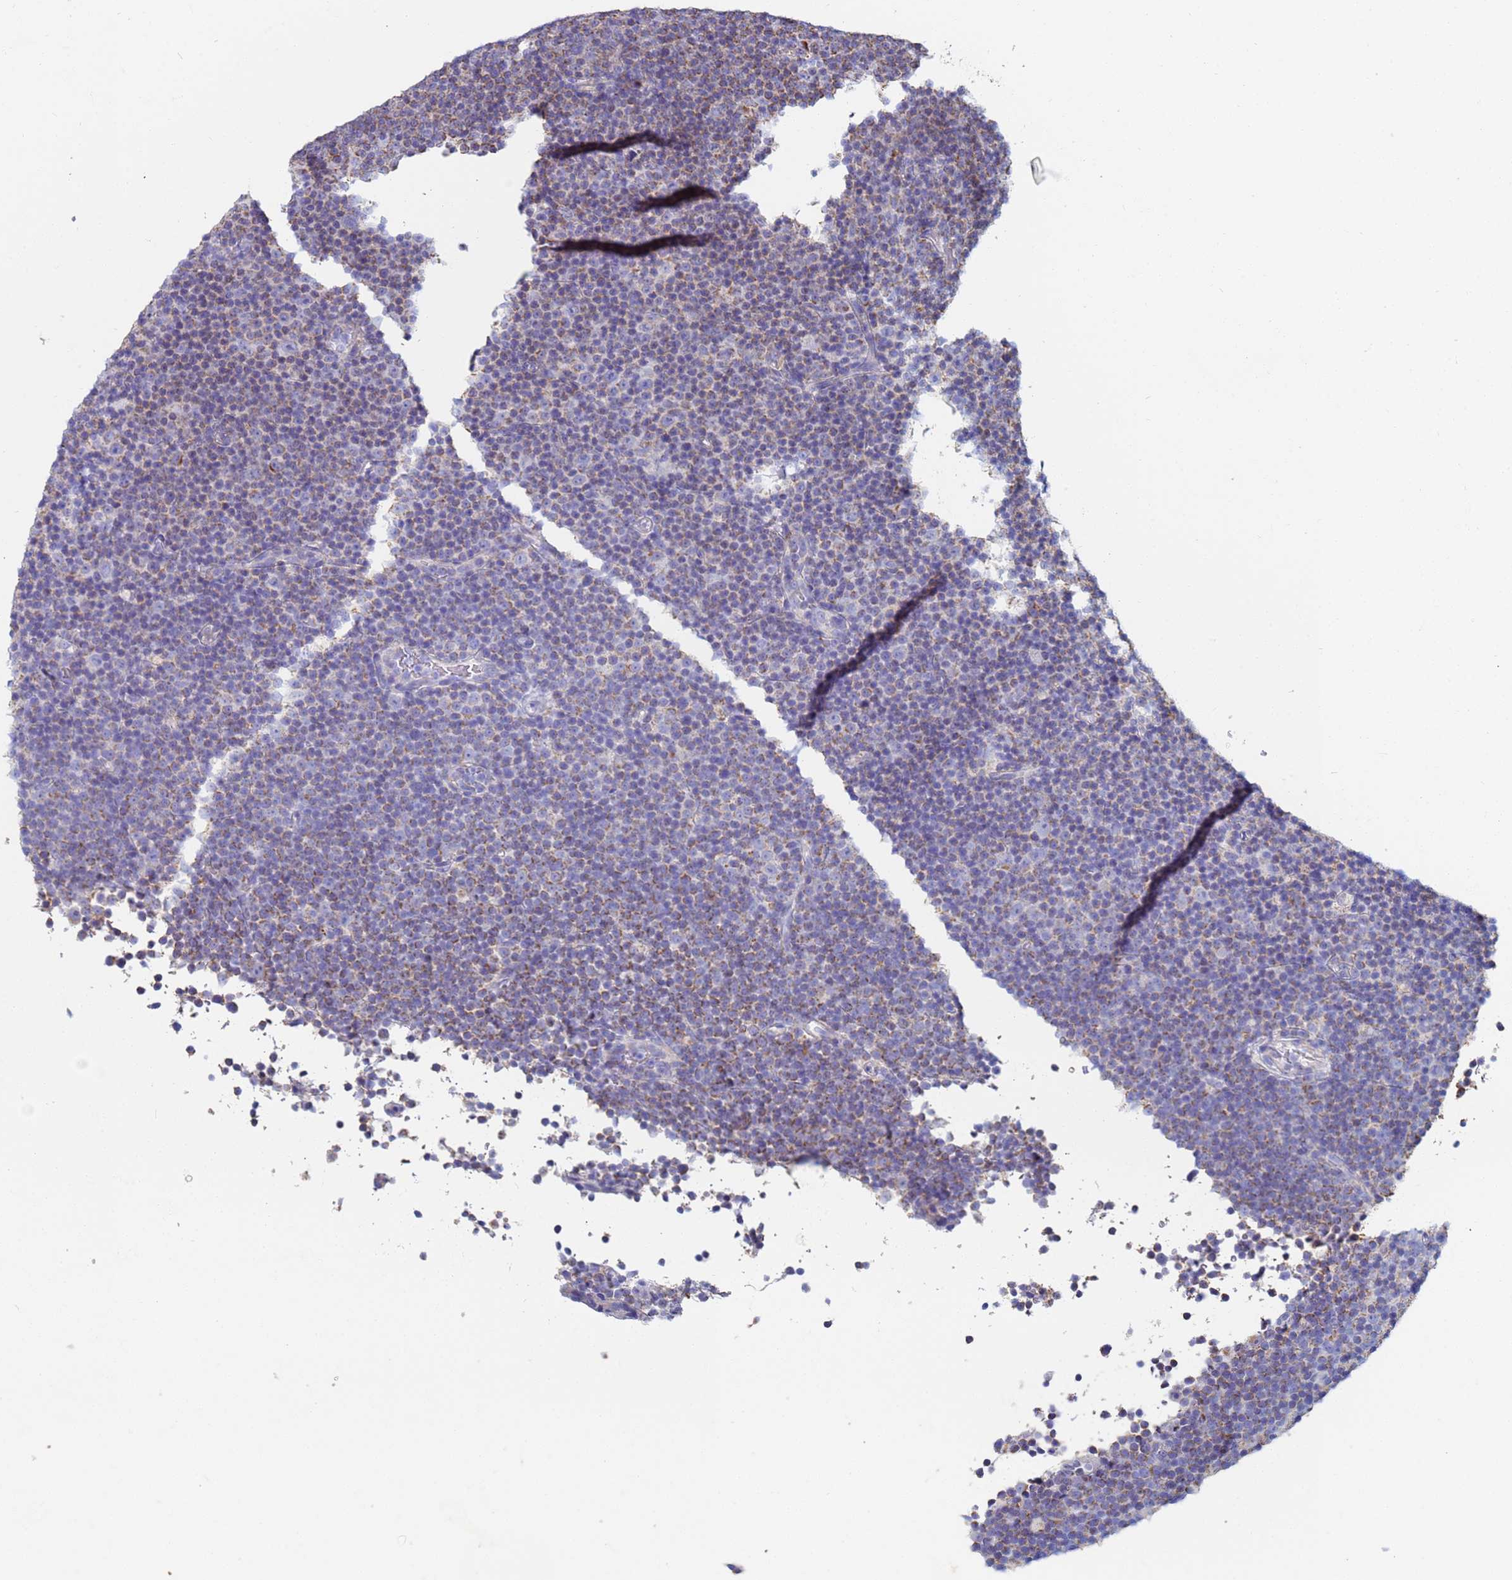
{"staining": {"intensity": "negative", "quantity": "none", "location": "none"}, "tissue": "lymphoma", "cell_type": "Tumor cells", "image_type": "cancer", "snomed": [{"axis": "morphology", "description": "Malignant lymphoma, non-Hodgkin's type, Low grade"}, {"axis": "topography", "description": "Lymph node"}], "caption": "Tumor cells are negative for protein expression in human lymphoma. The staining is performed using DAB (3,3'-diaminobenzidine) brown chromogen with nuclei counter-stained in using hematoxylin.", "gene": "UQCRH", "patient": {"sex": "female", "age": 67}}